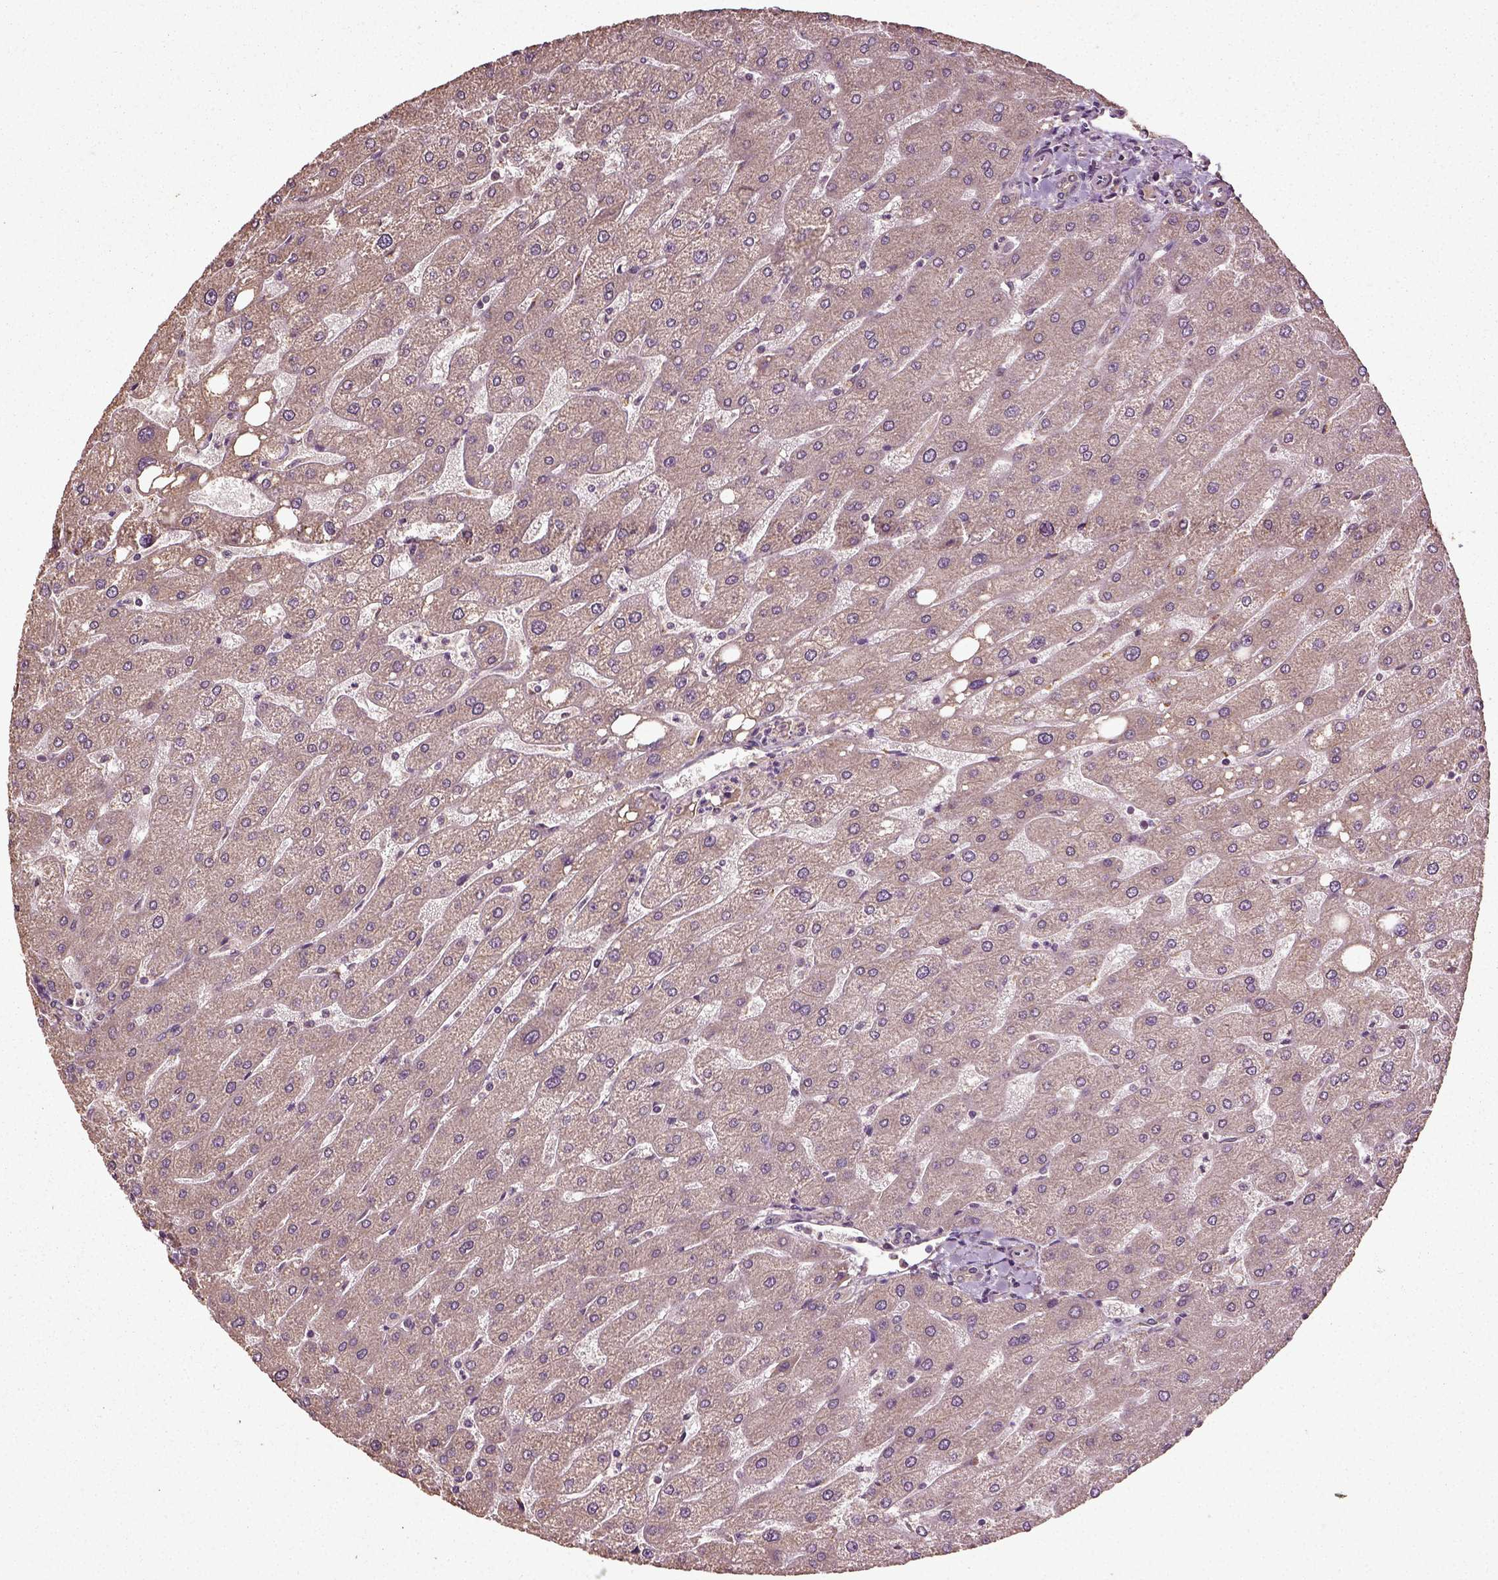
{"staining": {"intensity": "weak", "quantity": ">75%", "location": "cytoplasmic/membranous"}, "tissue": "liver", "cell_type": "Cholangiocytes", "image_type": "normal", "snomed": [{"axis": "morphology", "description": "Normal tissue, NOS"}, {"axis": "topography", "description": "Liver"}], "caption": "Immunohistochemical staining of unremarkable liver shows weak cytoplasmic/membranous protein expression in about >75% of cholangiocytes. The staining was performed using DAB (3,3'-diaminobenzidine), with brown indicating positive protein expression. Nuclei are stained blue with hematoxylin.", "gene": "ERV3", "patient": {"sex": "male", "age": 67}}